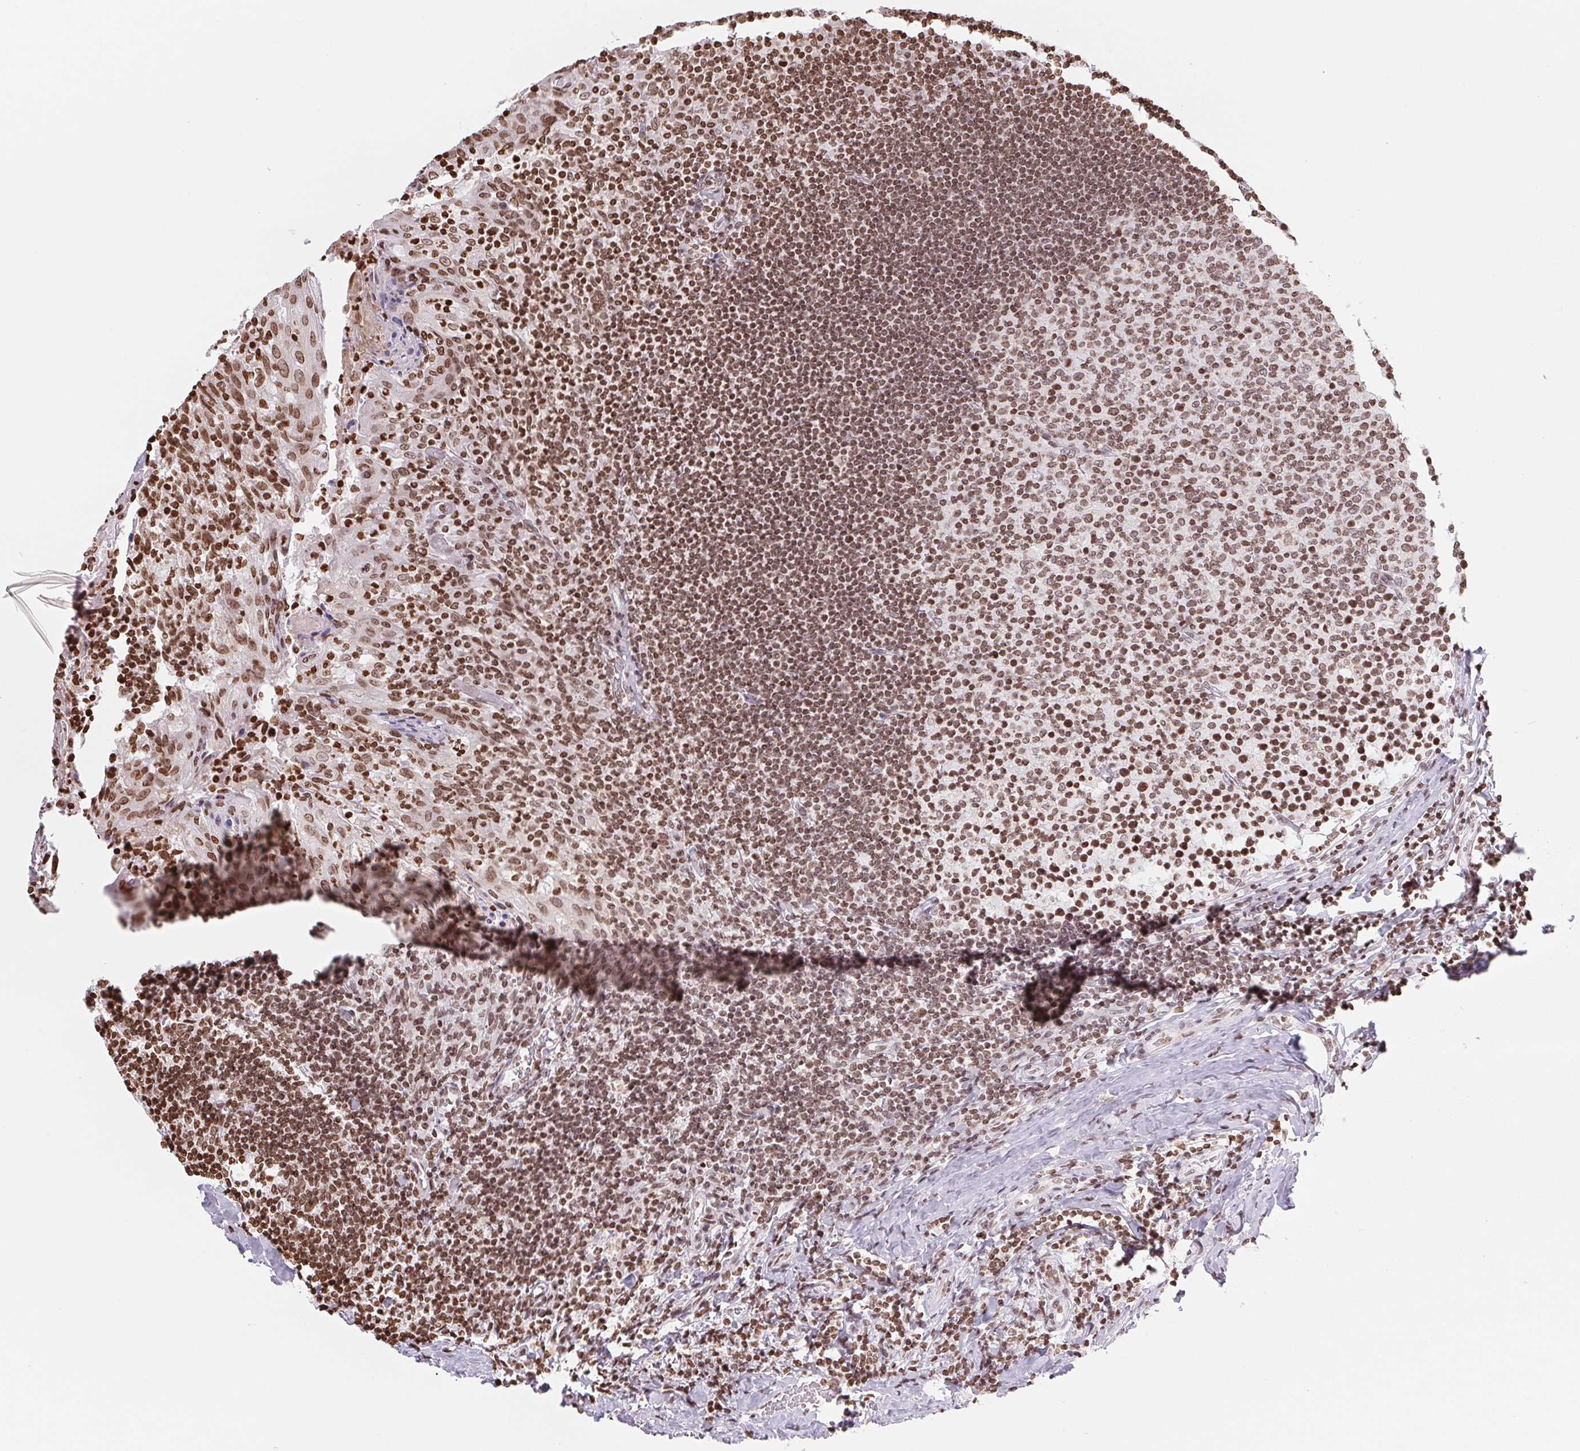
{"staining": {"intensity": "moderate", "quantity": ">75%", "location": "nuclear"}, "tissue": "tonsil", "cell_type": "Germinal center cells", "image_type": "normal", "snomed": [{"axis": "morphology", "description": "Normal tissue, NOS"}, {"axis": "topography", "description": "Tonsil"}], "caption": "Germinal center cells show medium levels of moderate nuclear positivity in approximately >75% of cells in normal human tonsil. (DAB (3,3'-diaminobenzidine) IHC, brown staining for protein, blue staining for nuclei).", "gene": "SMIM12", "patient": {"sex": "female", "age": 10}}